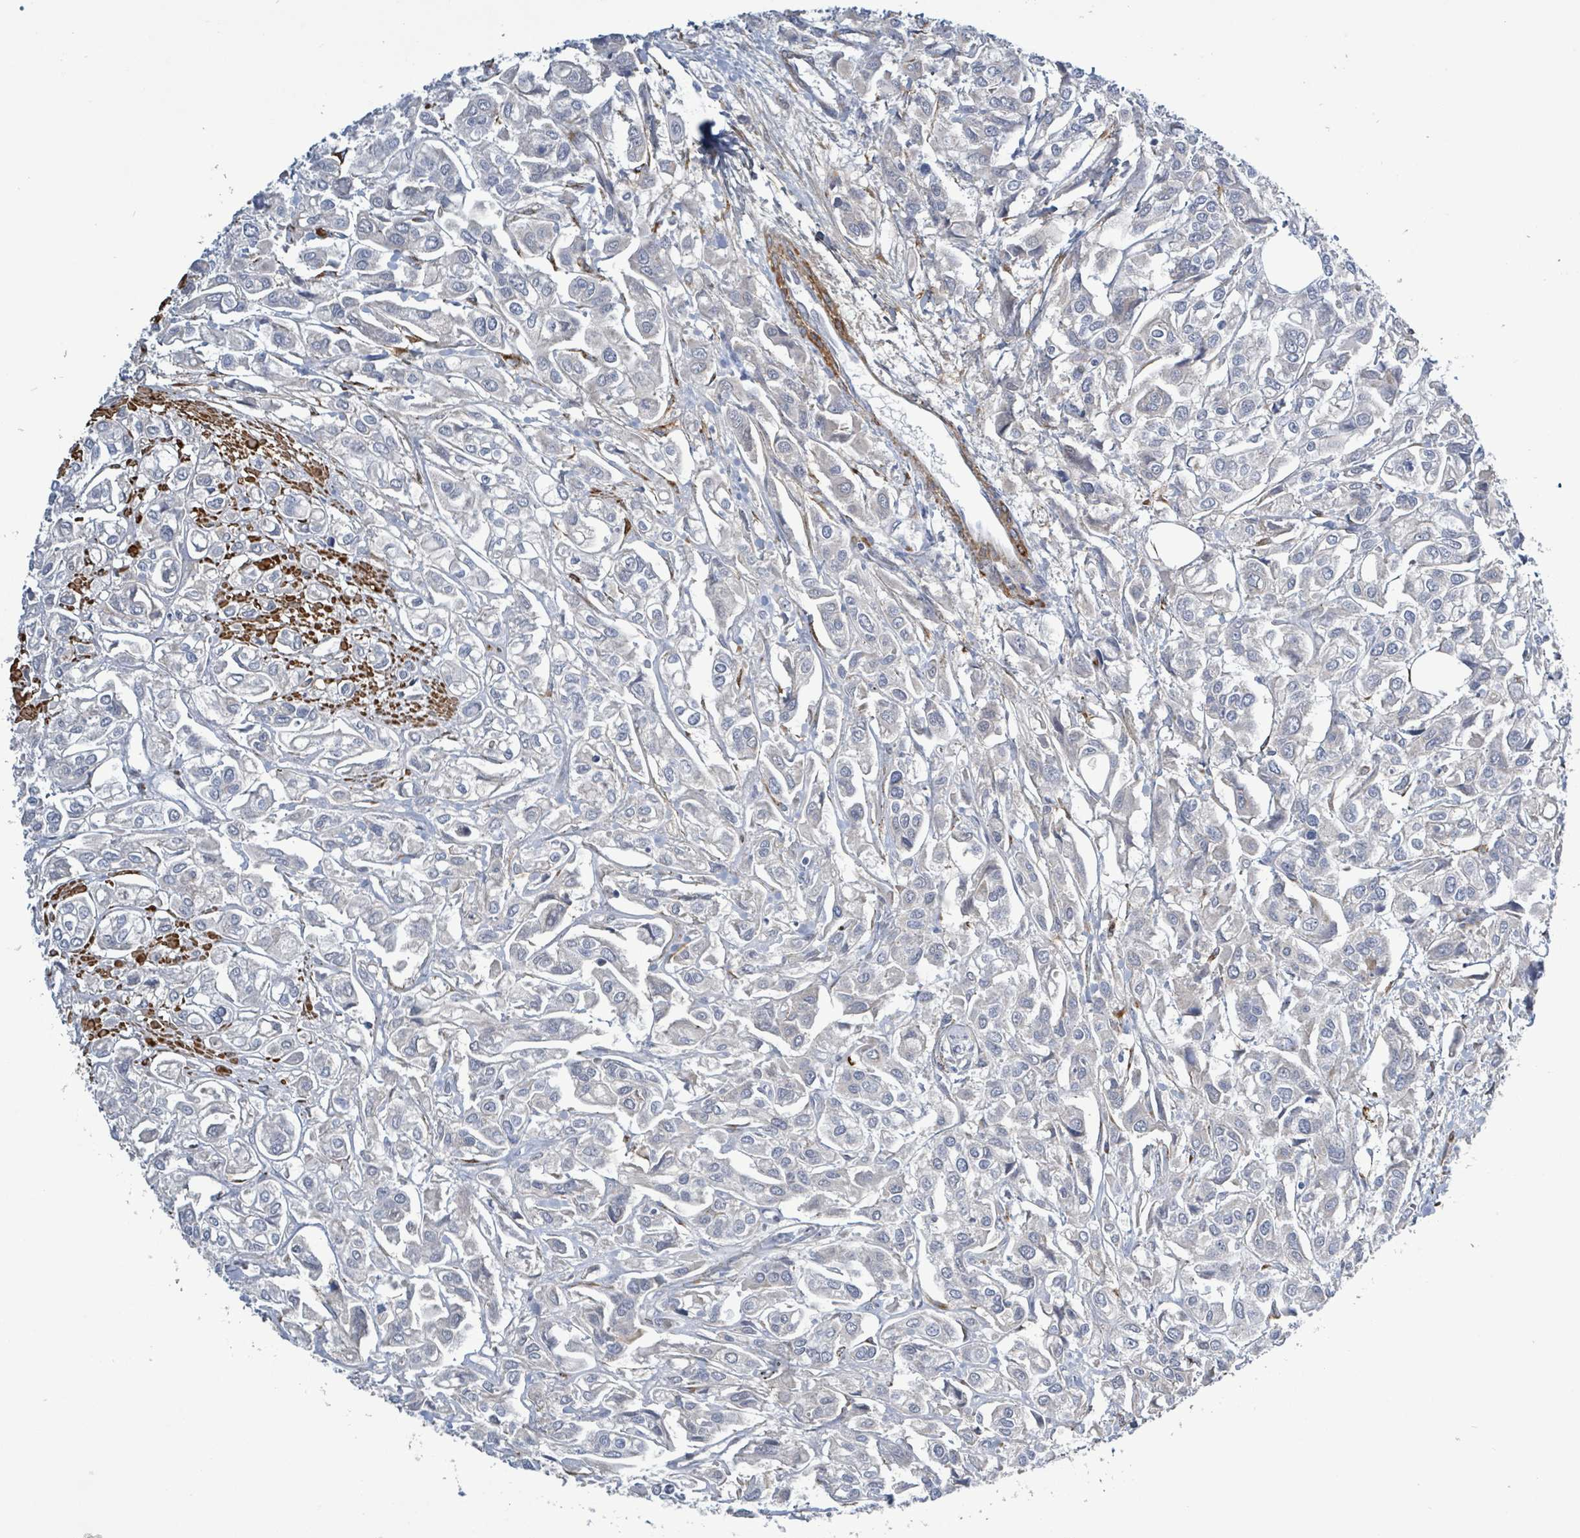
{"staining": {"intensity": "negative", "quantity": "none", "location": "none"}, "tissue": "urothelial cancer", "cell_type": "Tumor cells", "image_type": "cancer", "snomed": [{"axis": "morphology", "description": "Urothelial carcinoma, High grade"}, {"axis": "topography", "description": "Urinary bladder"}], "caption": "High-grade urothelial carcinoma was stained to show a protein in brown. There is no significant expression in tumor cells.", "gene": "DMRTC1B", "patient": {"sex": "male", "age": 67}}